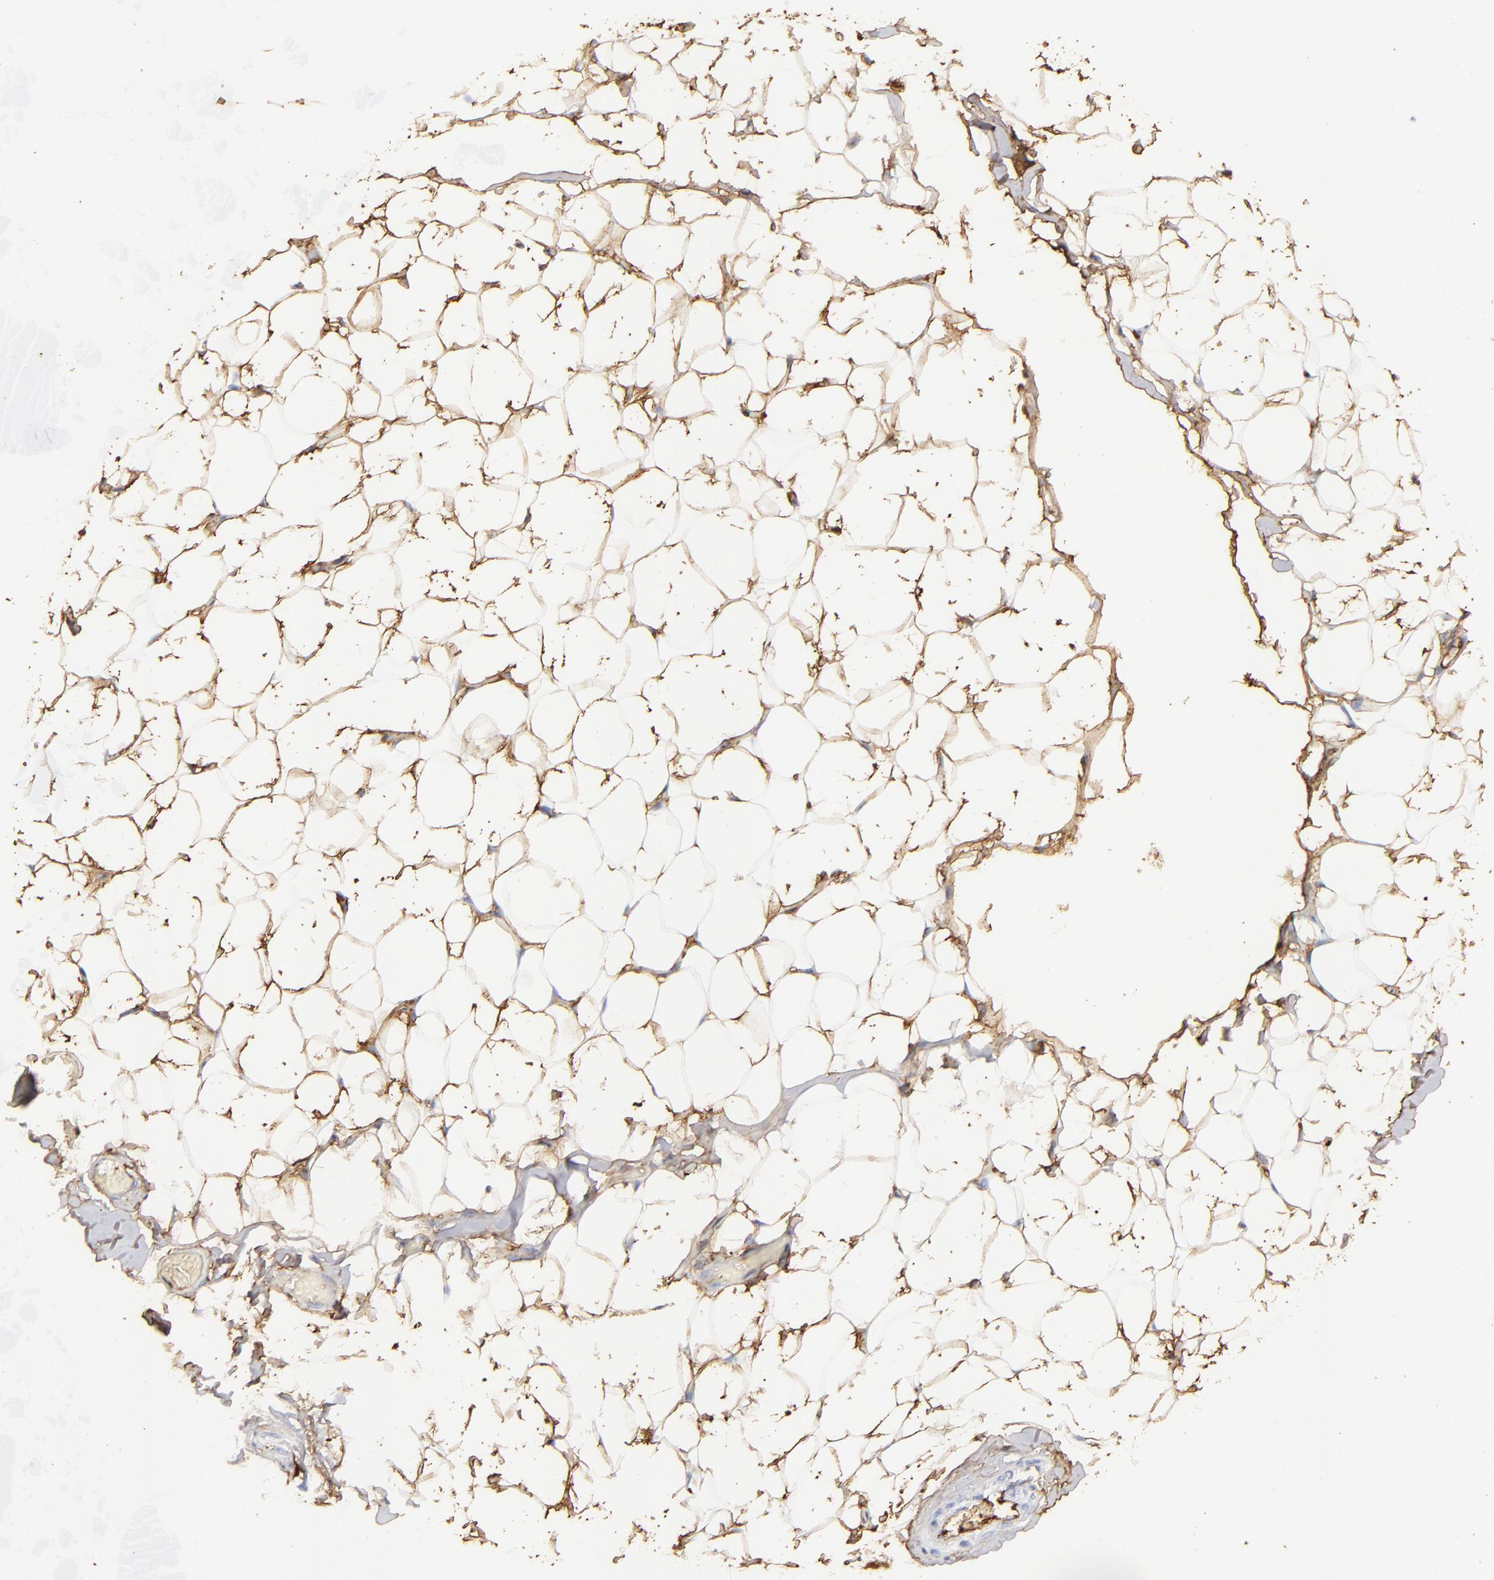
{"staining": {"intensity": "moderate", "quantity": ">75%", "location": "cytoplasmic/membranous"}, "tissue": "adipose tissue", "cell_type": "Adipocytes", "image_type": "normal", "snomed": [{"axis": "morphology", "description": "Normal tissue, NOS"}, {"axis": "topography", "description": "Soft tissue"}], "caption": "Immunohistochemical staining of benign human adipose tissue reveals medium levels of moderate cytoplasmic/membranous staining in approximately >75% of adipocytes. Nuclei are stained in blue.", "gene": "FGB", "patient": {"sex": "male", "age": 26}}